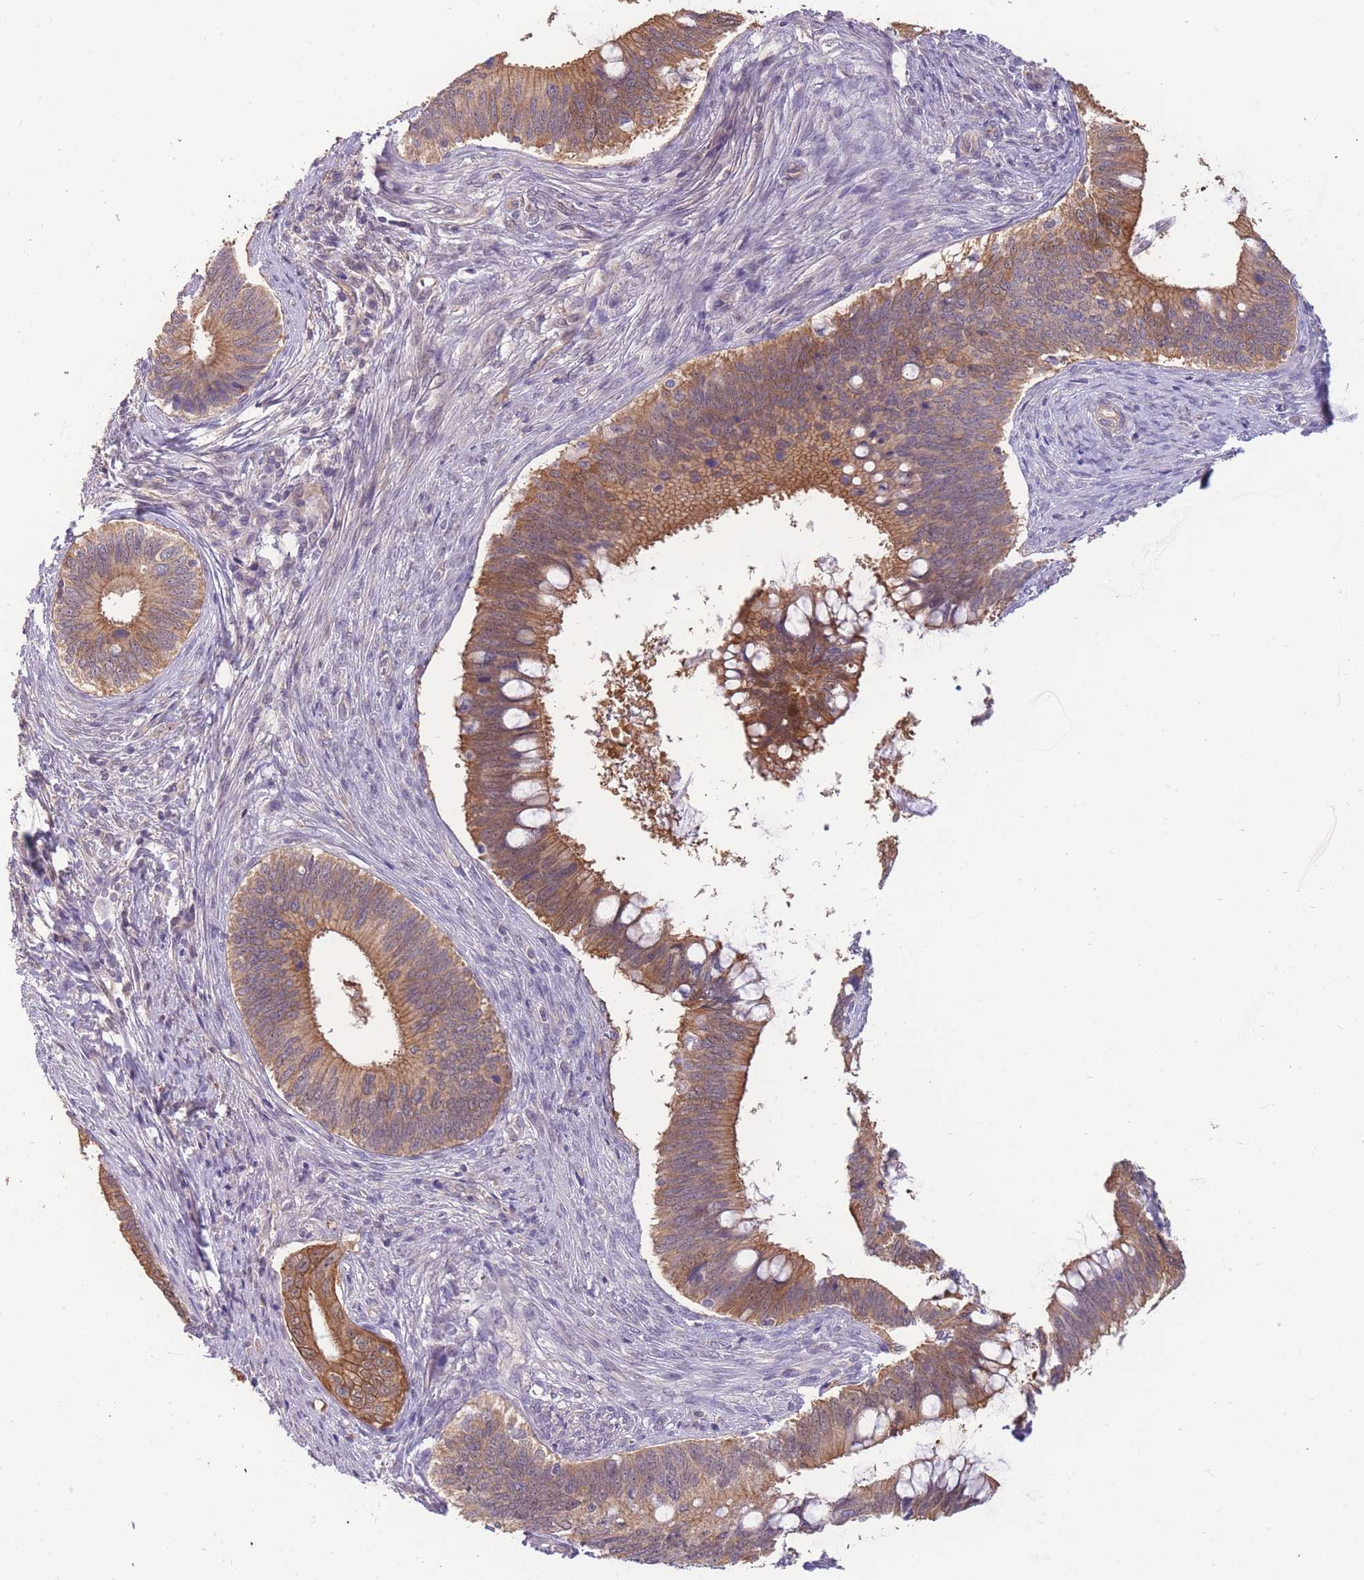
{"staining": {"intensity": "moderate", "quantity": ">75%", "location": "cytoplasmic/membranous"}, "tissue": "cervical cancer", "cell_type": "Tumor cells", "image_type": "cancer", "snomed": [{"axis": "morphology", "description": "Adenocarcinoma, NOS"}, {"axis": "topography", "description": "Cervix"}], "caption": "Cervical adenocarcinoma stained for a protein (brown) shows moderate cytoplasmic/membranous positive expression in about >75% of tumor cells.", "gene": "SMC6", "patient": {"sex": "female", "age": 42}}